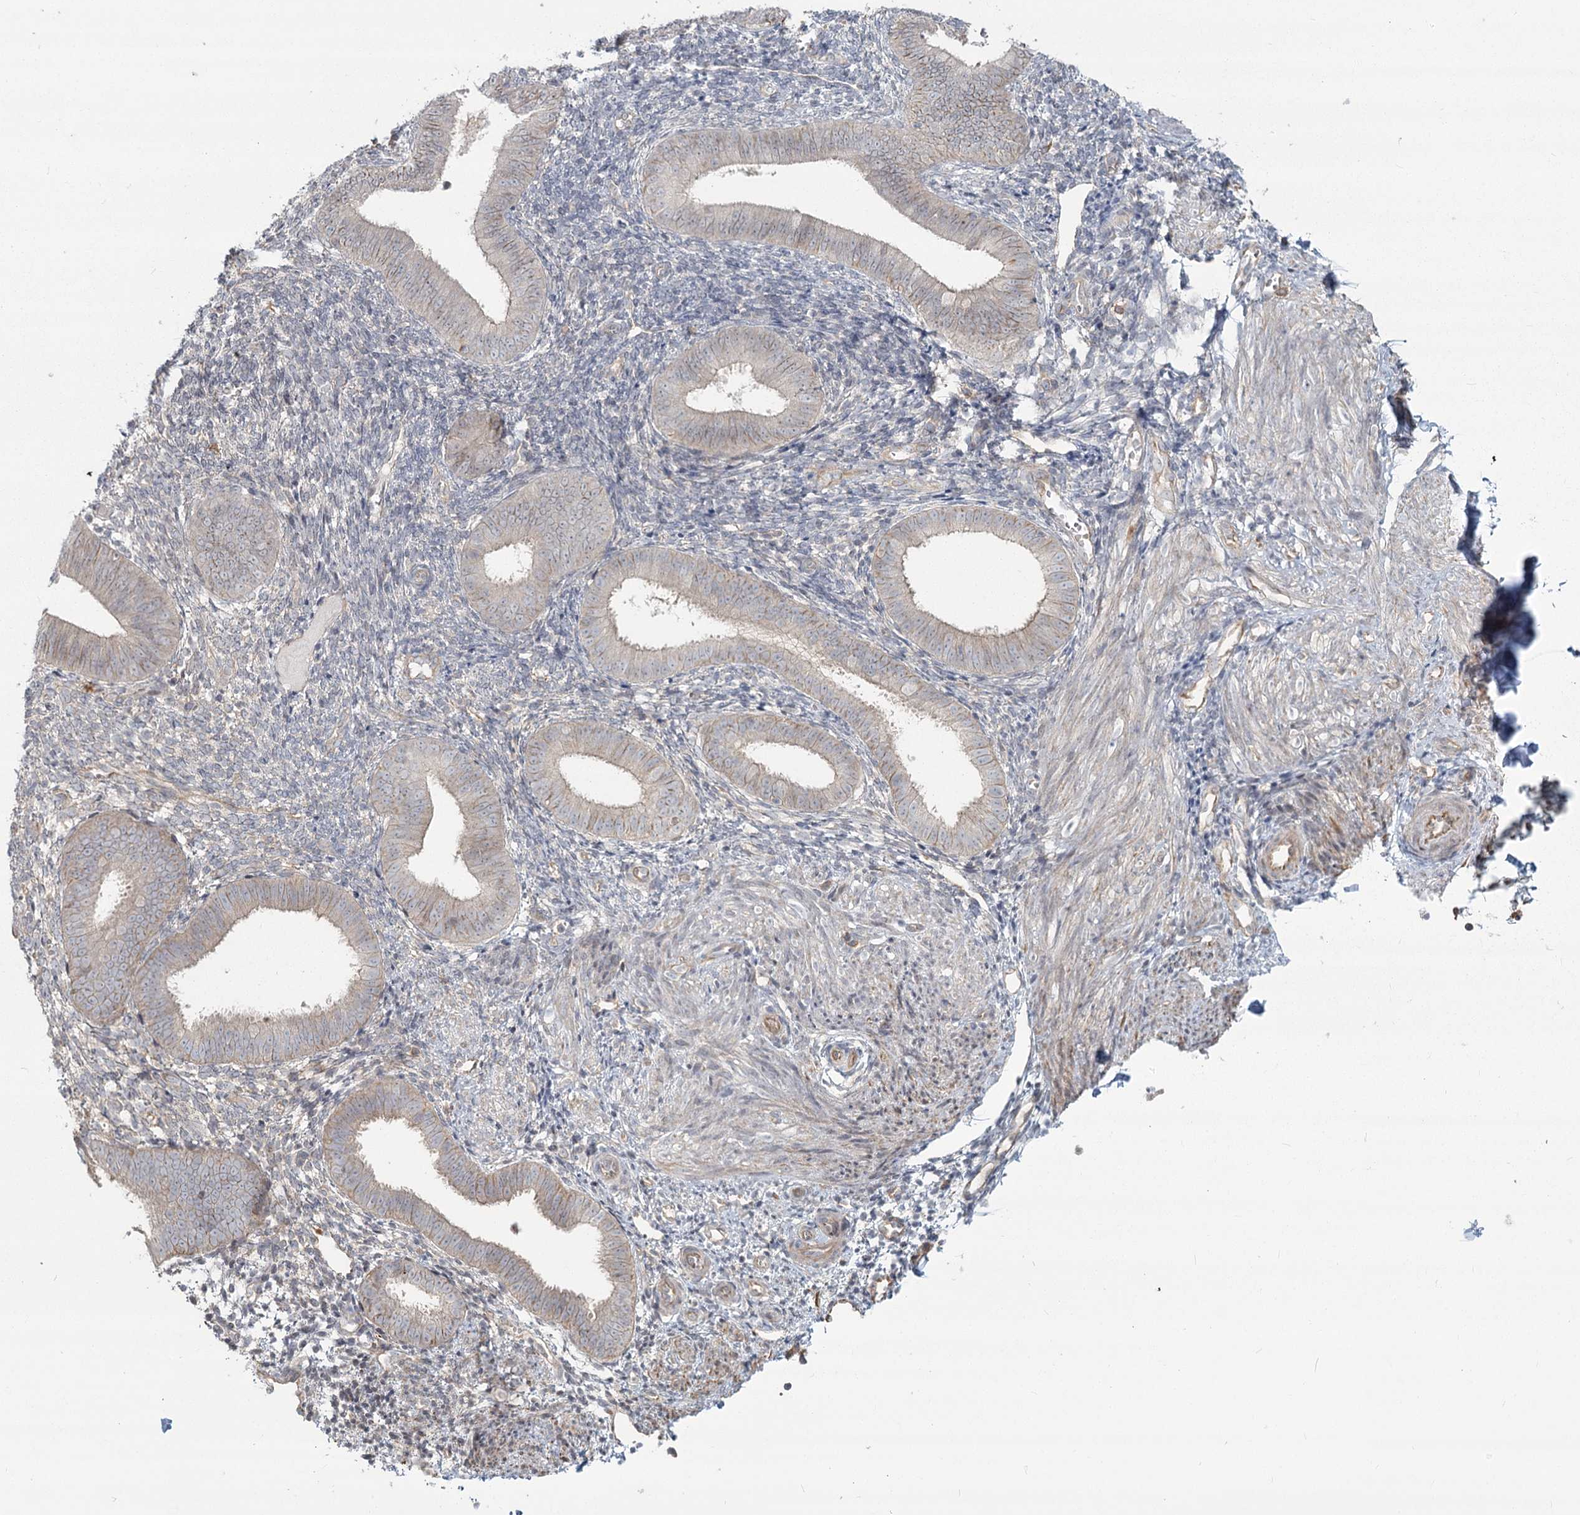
{"staining": {"intensity": "negative", "quantity": "none", "location": "none"}, "tissue": "endometrium", "cell_type": "Cells in endometrial stroma", "image_type": "normal", "snomed": [{"axis": "morphology", "description": "Normal tissue, NOS"}, {"axis": "topography", "description": "Uterus"}, {"axis": "topography", "description": "Endometrium"}], "caption": "IHC of normal endometrium reveals no positivity in cells in endometrial stroma.", "gene": "AP2M1", "patient": {"sex": "female", "age": 48}}